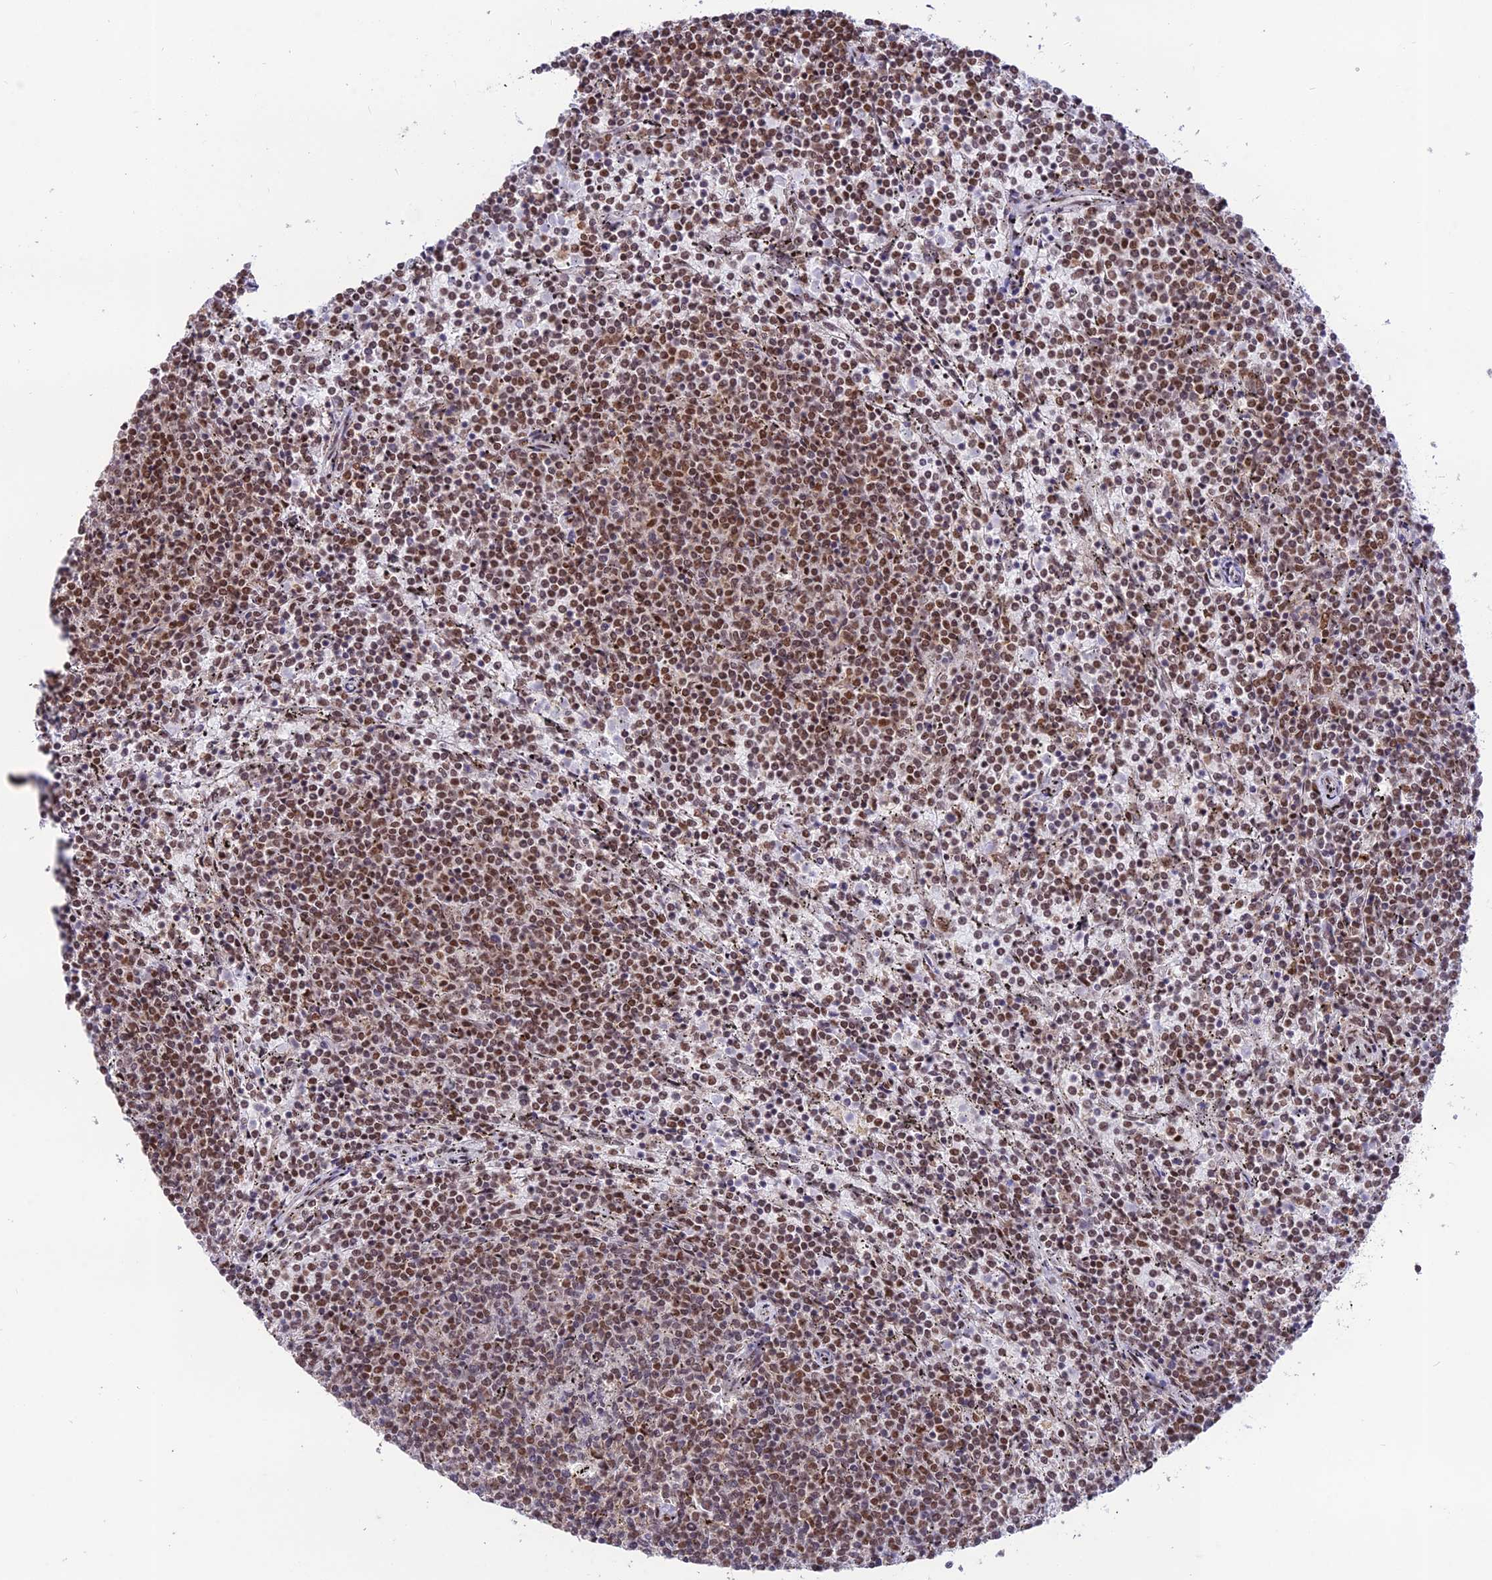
{"staining": {"intensity": "moderate", "quantity": ">75%", "location": "cytoplasmic/membranous,nuclear"}, "tissue": "lymphoma", "cell_type": "Tumor cells", "image_type": "cancer", "snomed": [{"axis": "morphology", "description": "Malignant lymphoma, non-Hodgkin's type, Low grade"}, {"axis": "topography", "description": "Spleen"}], "caption": "Approximately >75% of tumor cells in lymphoma display moderate cytoplasmic/membranous and nuclear protein expression as visualized by brown immunohistochemical staining.", "gene": "THOC7", "patient": {"sex": "female", "age": 50}}